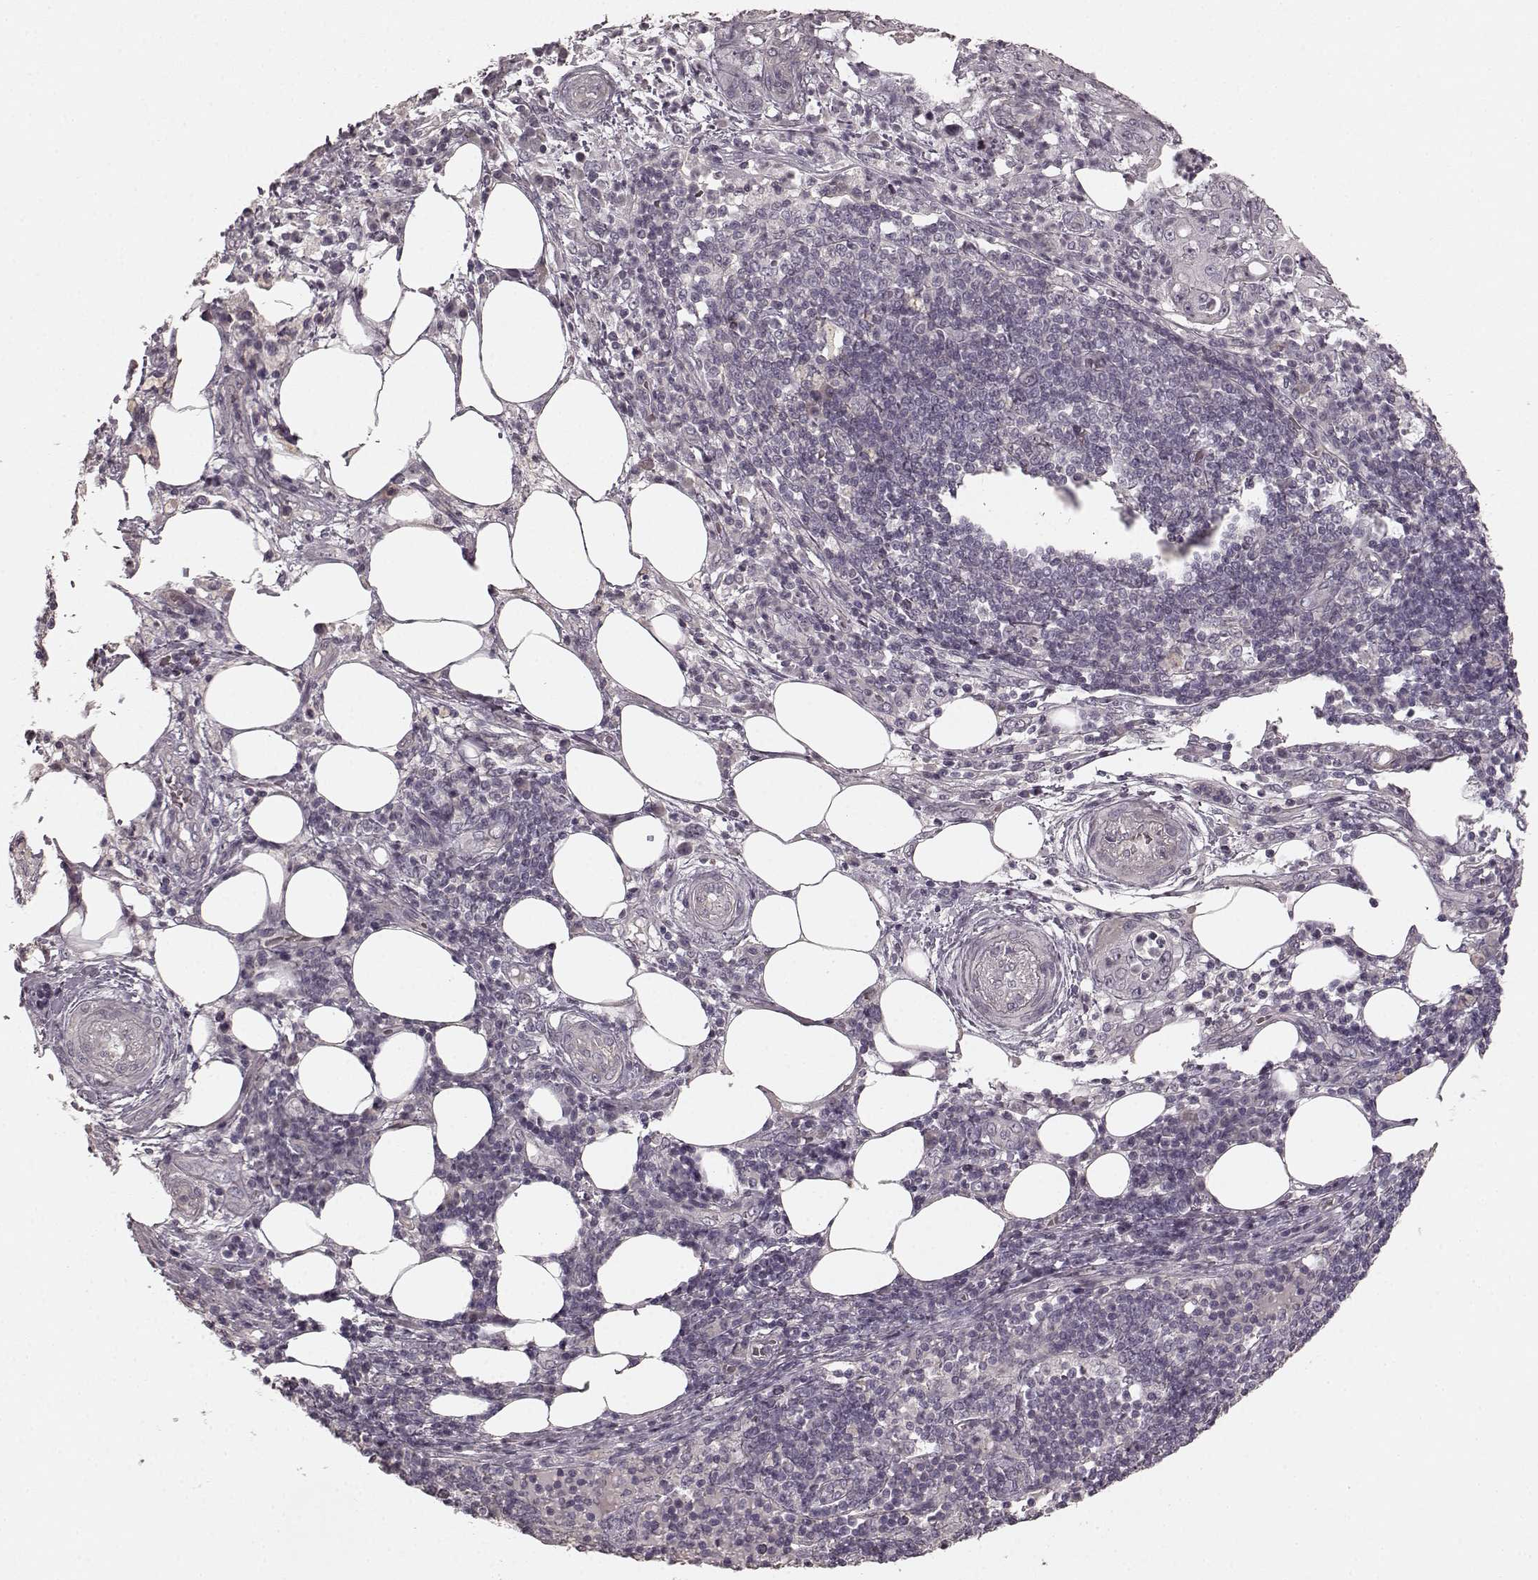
{"staining": {"intensity": "negative", "quantity": "none", "location": "none"}, "tissue": "pancreatic cancer", "cell_type": "Tumor cells", "image_type": "cancer", "snomed": [{"axis": "morphology", "description": "Adenocarcinoma, NOS"}, {"axis": "topography", "description": "Pancreas"}], "caption": "A high-resolution photomicrograph shows immunohistochemistry (IHC) staining of adenocarcinoma (pancreatic), which demonstrates no significant expression in tumor cells.", "gene": "PRKCE", "patient": {"sex": "male", "age": 71}}